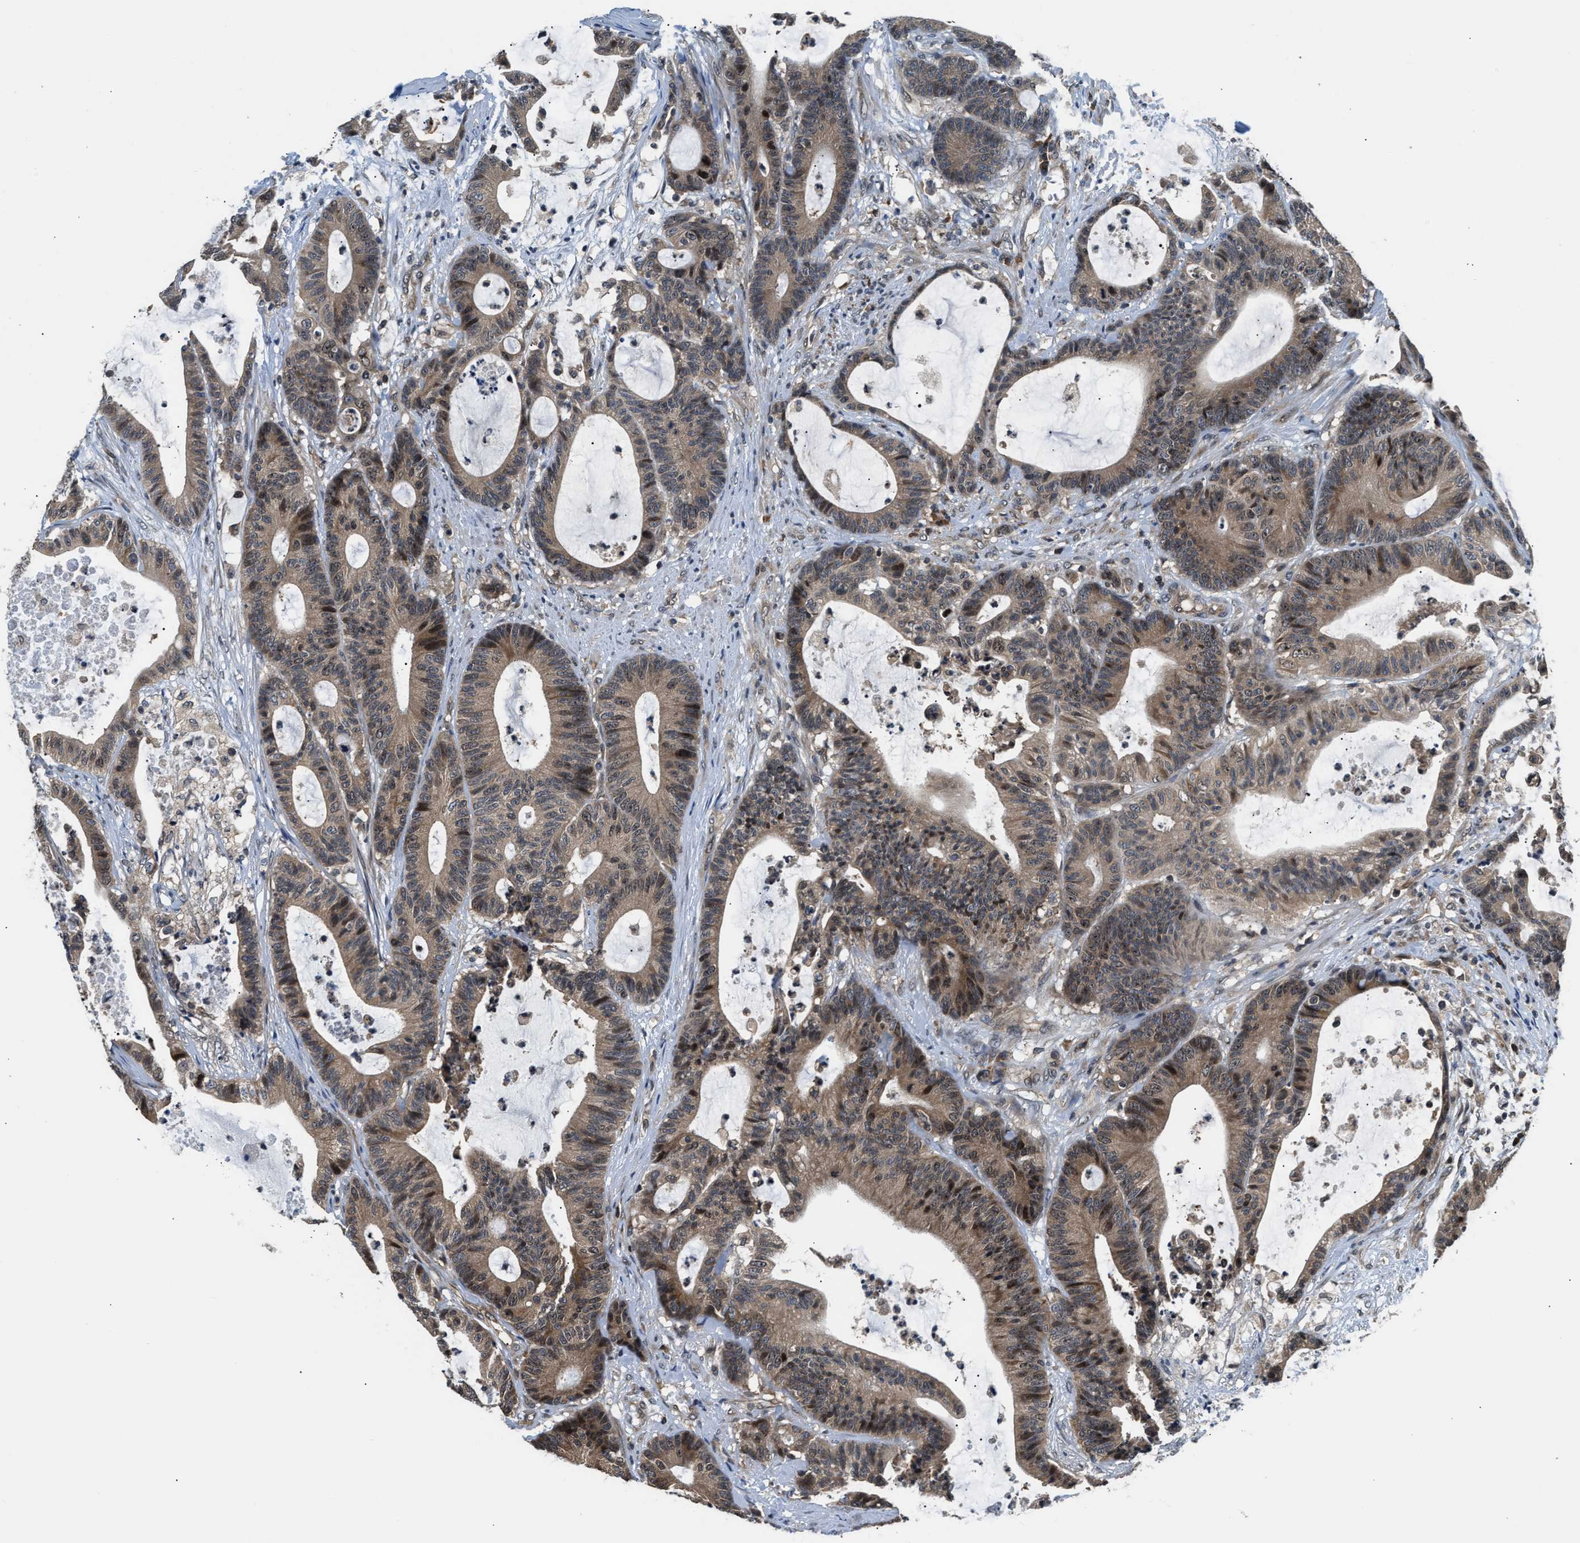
{"staining": {"intensity": "moderate", "quantity": ">75%", "location": "cytoplasmic/membranous,nuclear"}, "tissue": "colorectal cancer", "cell_type": "Tumor cells", "image_type": "cancer", "snomed": [{"axis": "morphology", "description": "Adenocarcinoma, NOS"}, {"axis": "topography", "description": "Colon"}], "caption": "IHC histopathology image of colorectal adenocarcinoma stained for a protein (brown), which demonstrates medium levels of moderate cytoplasmic/membranous and nuclear positivity in approximately >75% of tumor cells.", "gene": "RAB29", "patient": {"sex": "female", "age": 84}}